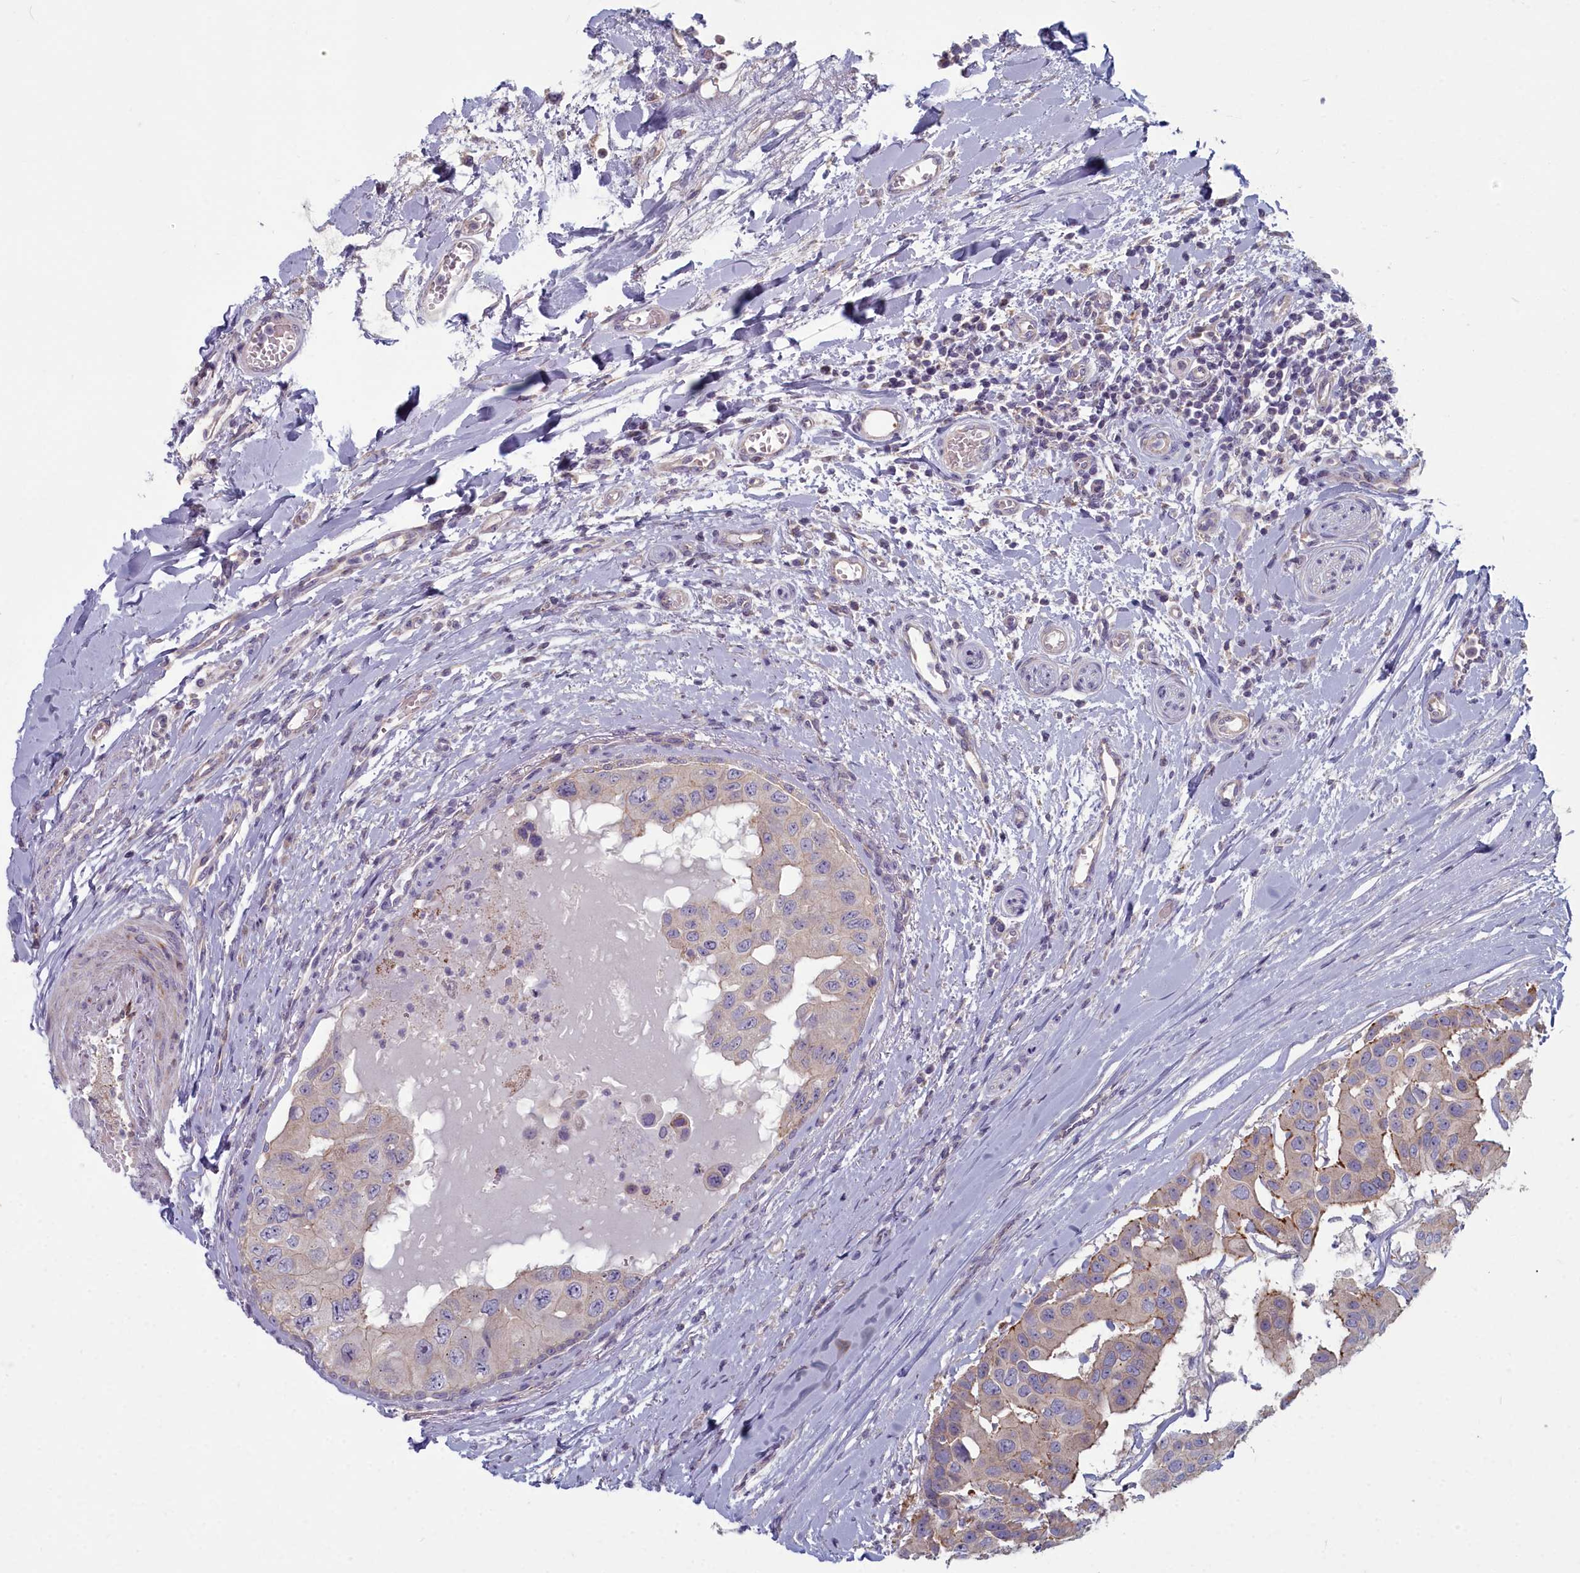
{"staining": {"intensity": "weak", "quantity": "<25%", "location": "cytoplasmic/membranous"}, "tissue": "head and neck cancer", "cell_type": "Tumor cells", "image_type": "cancer", "snomed": [{"axis": "morphology", "description": "Adenocarcinoma, NOS"}, {"axis": "morphology", "description": "Adenocarcinoma, metastatic, NOS"}, {"axis": "topography", "description": "Head-Neck"}], "caption": "Micrograph shows no significant protein expression in tumor cells of head and neck metastatic adenocarcinoma. (Brightfield microscopy of DAB (3,3'-diaminobenzidine) IHC at high magnification).", "gene": "INSYN2A", "patient": {"sex": "male", "age": 75}}